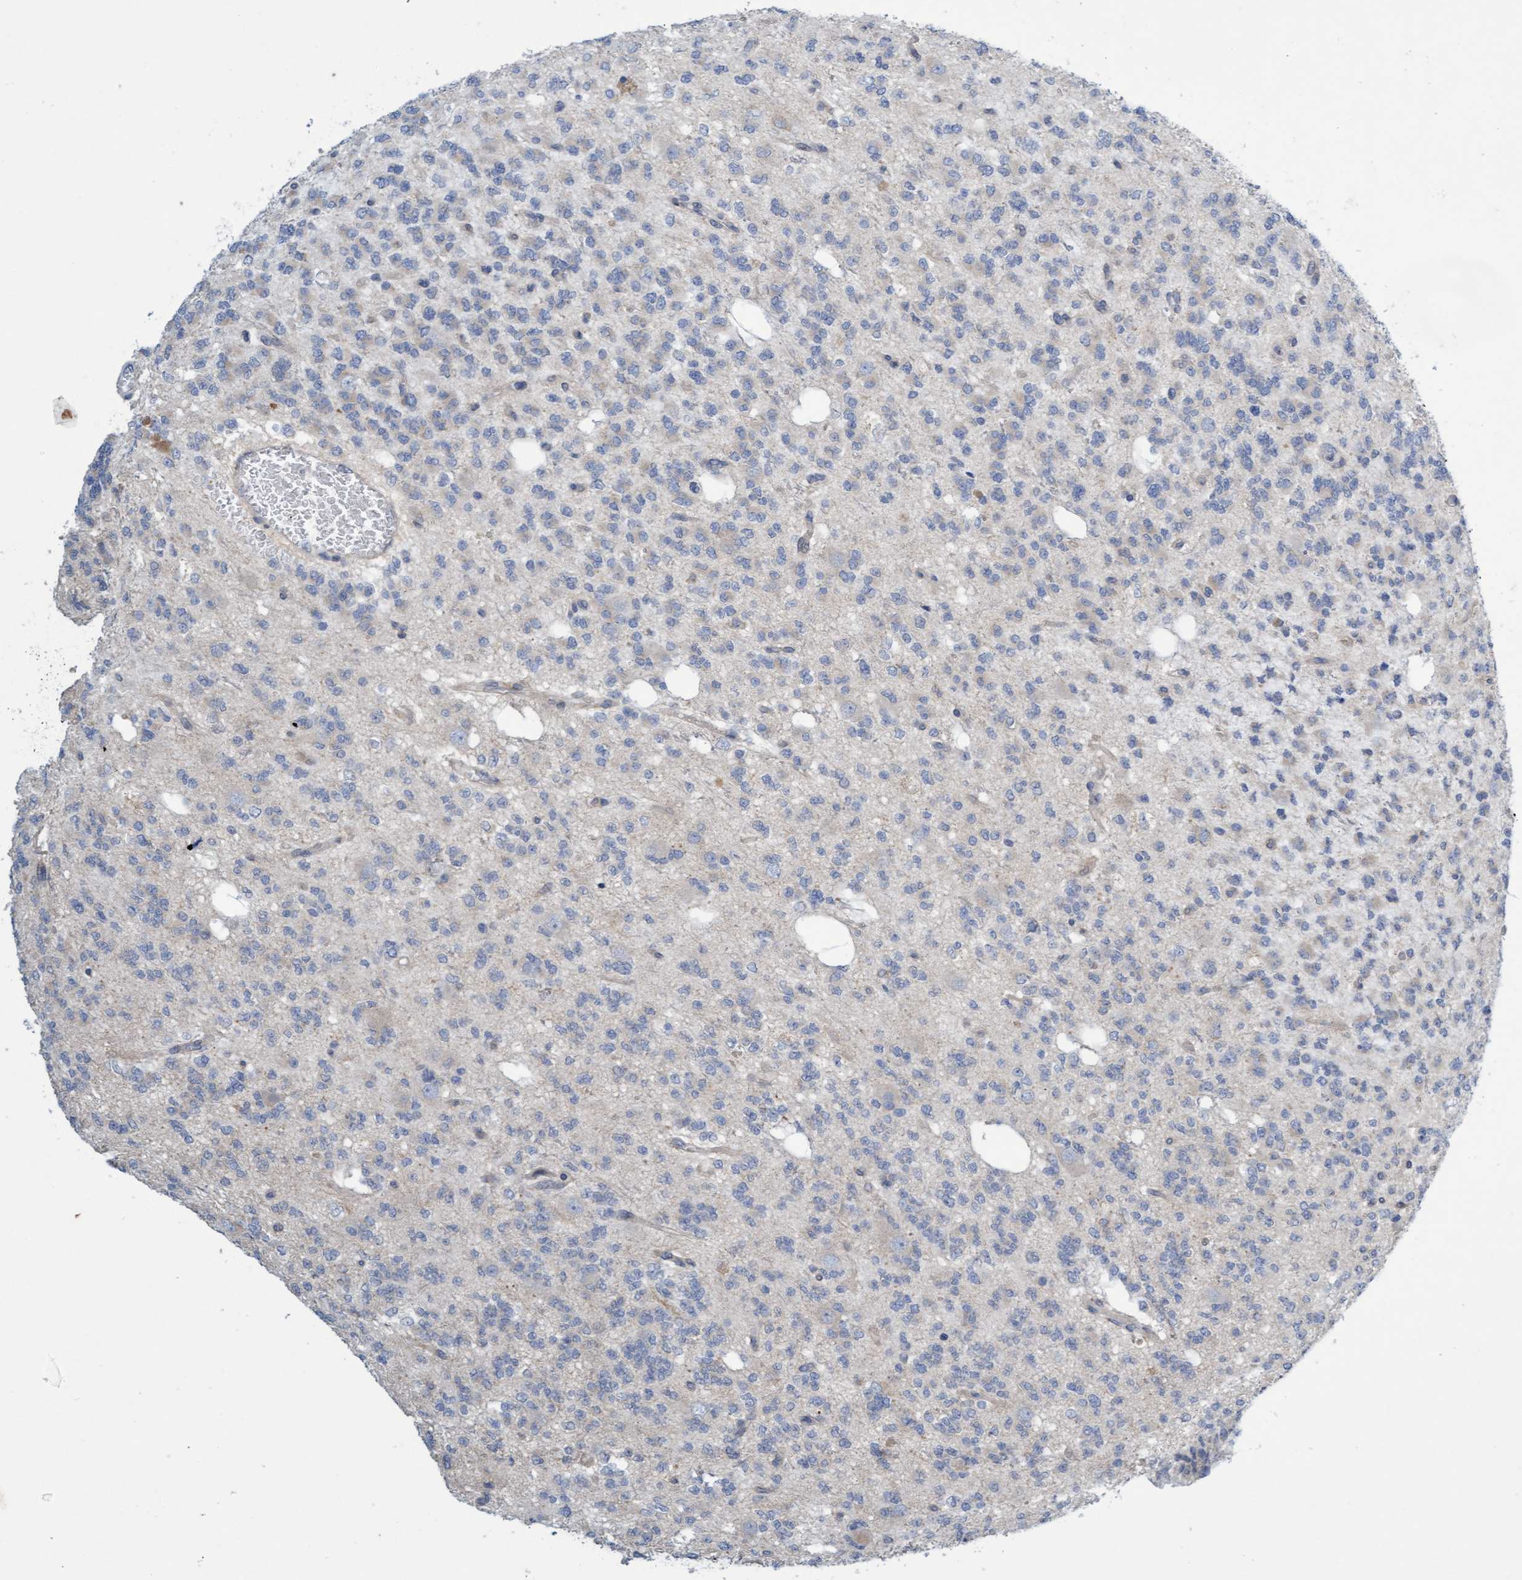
{"staining": {"intensity": "negative", "quantity": "none", "location": "none"}, "tissue": "glioma", "cell_type": "Tumor cells", "image_type": "cancer", "snomed": [{"axis": "morphology", "description": "Glioma, malignant, Low grade"}, {"axis": "topography", "description": "Brain"}], "caption": "Tumor cells show no significant protein expression in glioma.", "gene": "DDHD2", "patient": {"sex": "male", "age": 38}}